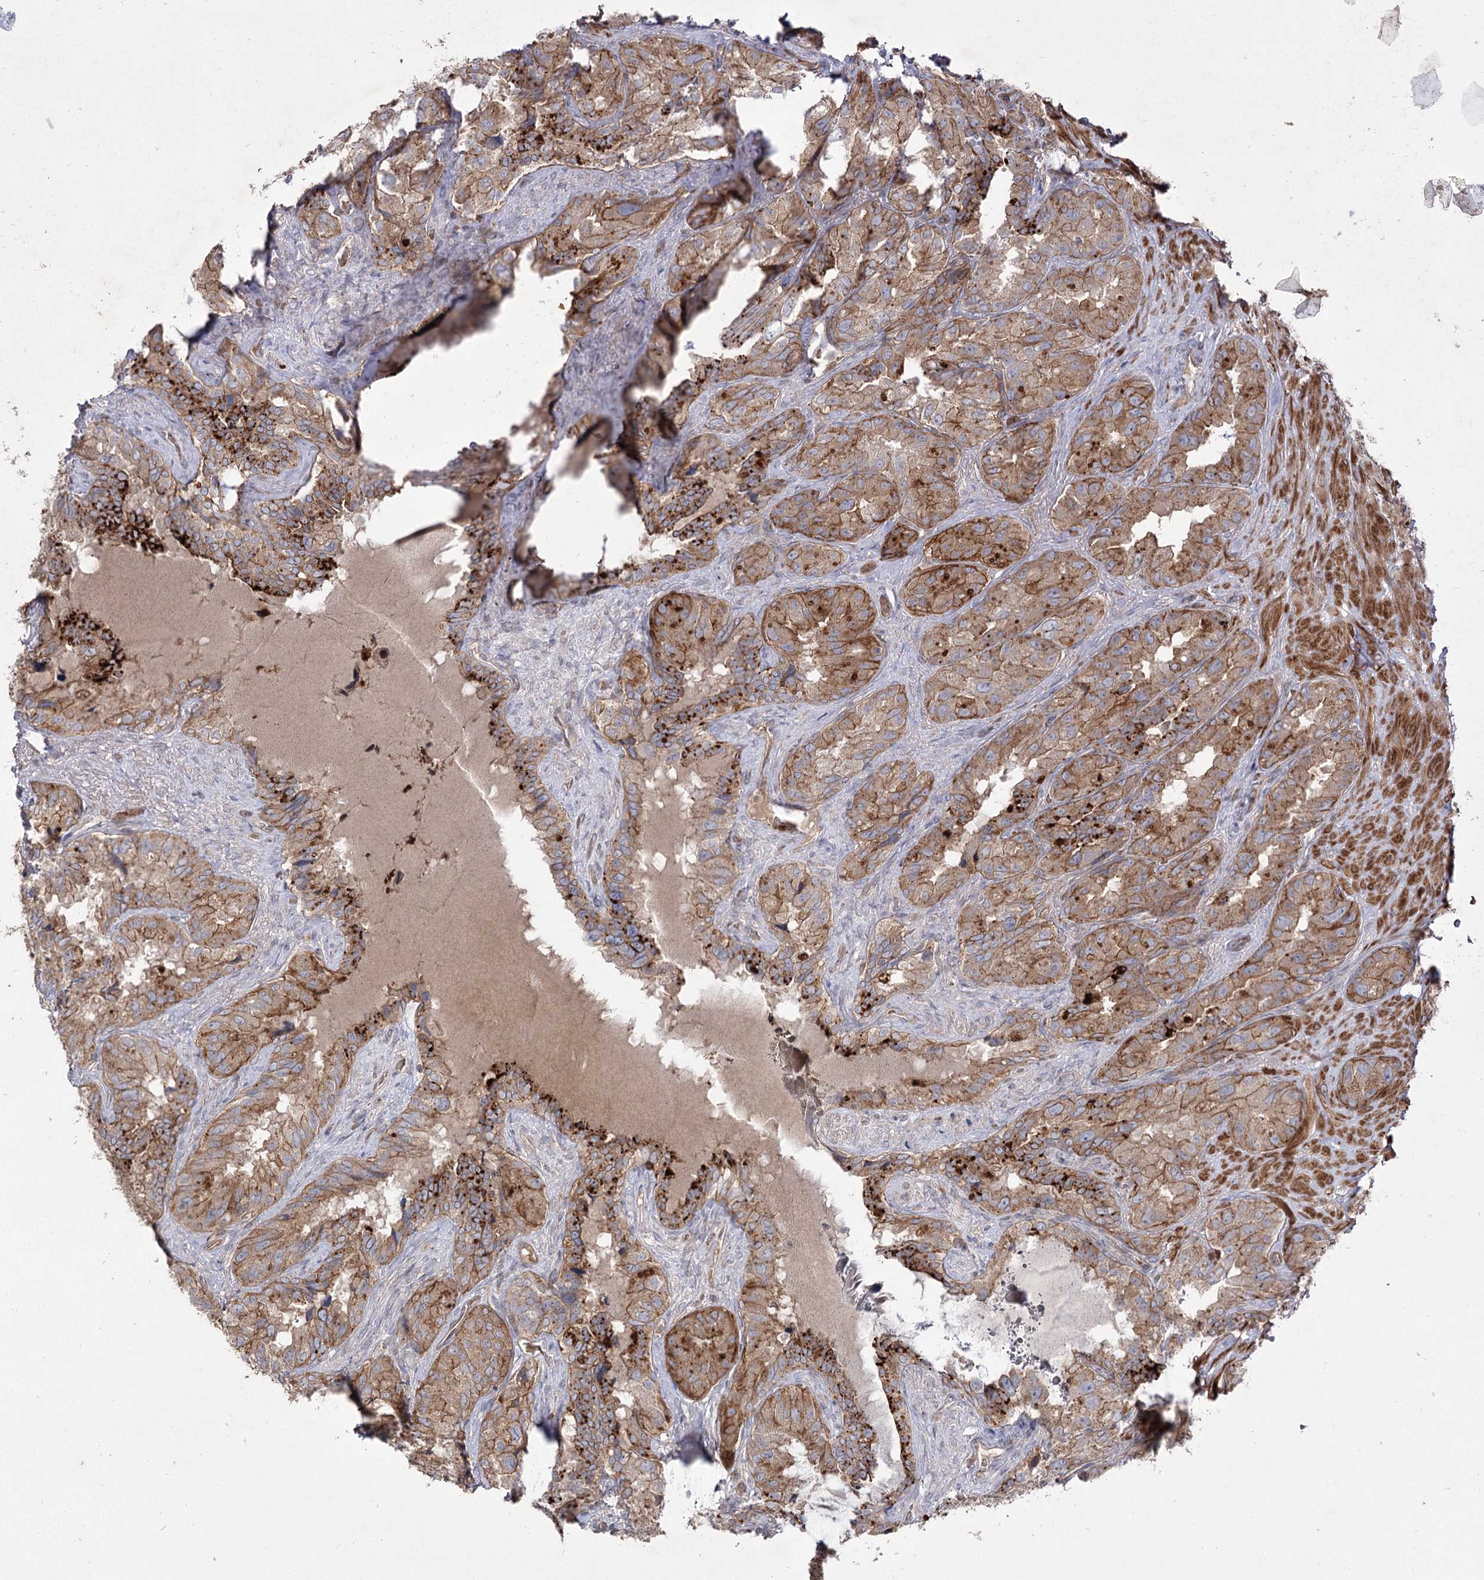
{"staining": {"intensity": "moderate", "quantity": ">75%", "location": "cytoplasmic/membranous"}, "tissue": "seminal vesicle", "cell_type": "Glandular cells", "image_type": "normal", "snomed": [{"axis": "morphology", "description": "Normal tissue, NOS"}, {"axis": "topography", "description": "Seminal veicle"}, {"axis": "topography", "description": "Peripheral nerve tissue"}], "caption": "DAB (3,3'-diaminobenzidine) immunohistochemical staining of normal human seminal vesicle demonstrates moderate cytoplasmic/membranous protein expression in about >75% of glandular cells. (brown staining indicates protein expression, while blue staining denotes nuclei).", "gene": "KIAA0825", "patient": {"sex": "male", "age": 67}}